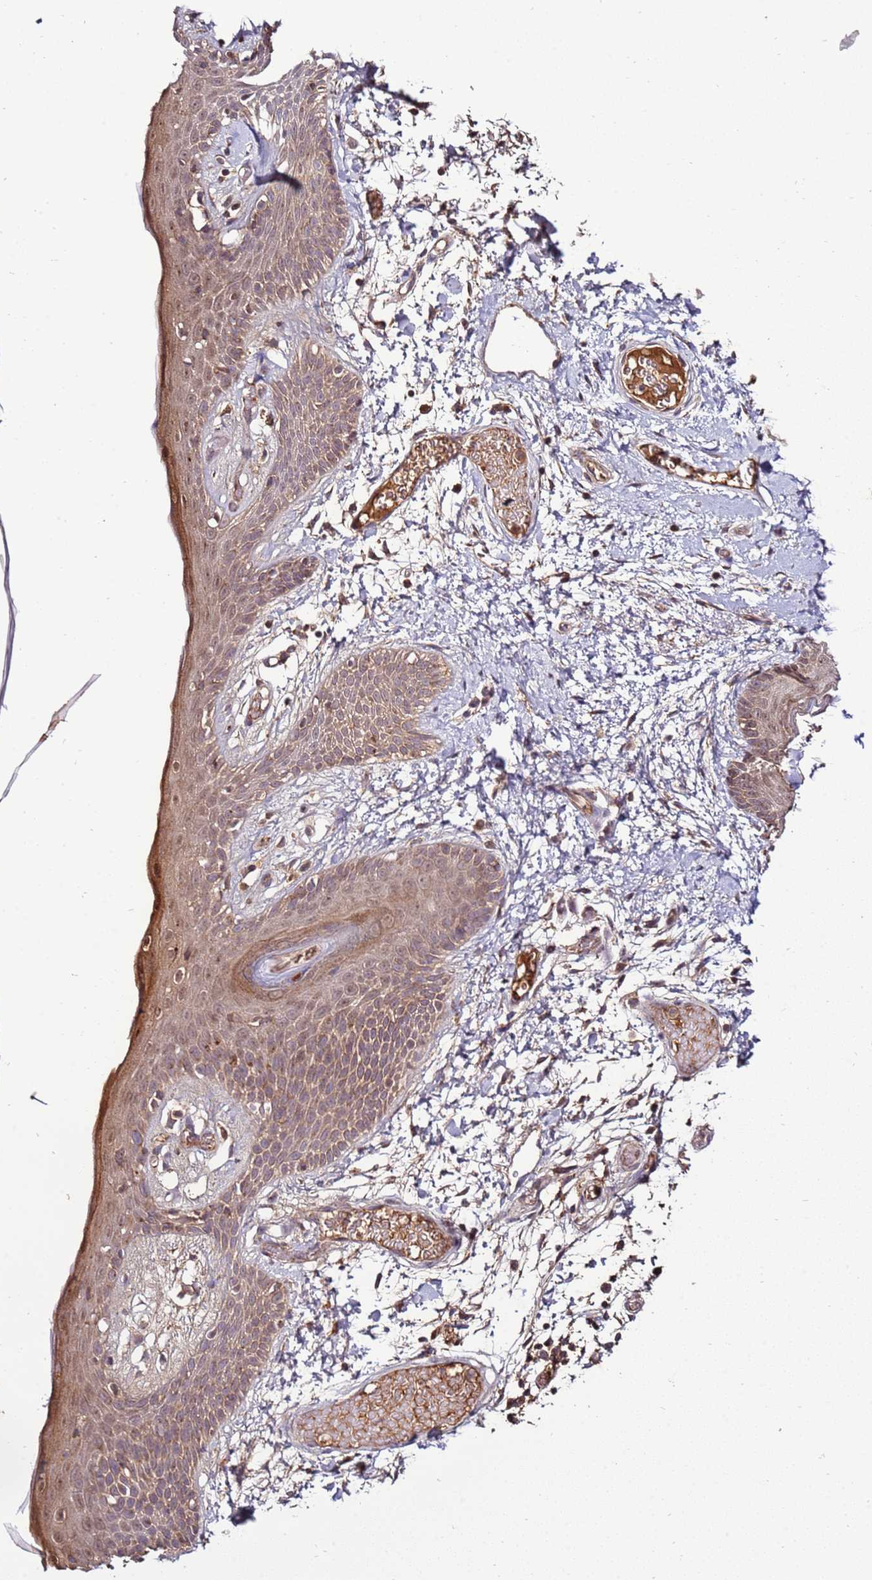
{"staining": {"intensity": "moderate", "quantity": ">75%", "location": "cytoplasmic/membranous"}, "tissue": "skin", "cell_type": "Fibroblasts", "image_type": "normal", "snomed": [{"axis": "morphology", "description": "Normal tissue, NOS"}, {"axis": "topography", "description": "Skin"}], "caption": "Immunohistochemical staining of unremarkable skin shows moderate cytoplasmic/membranous protein expression in about >75% of fibroblasts.", "gene": "ZNF624", "patient": {"sex": "male", "age": 79}}